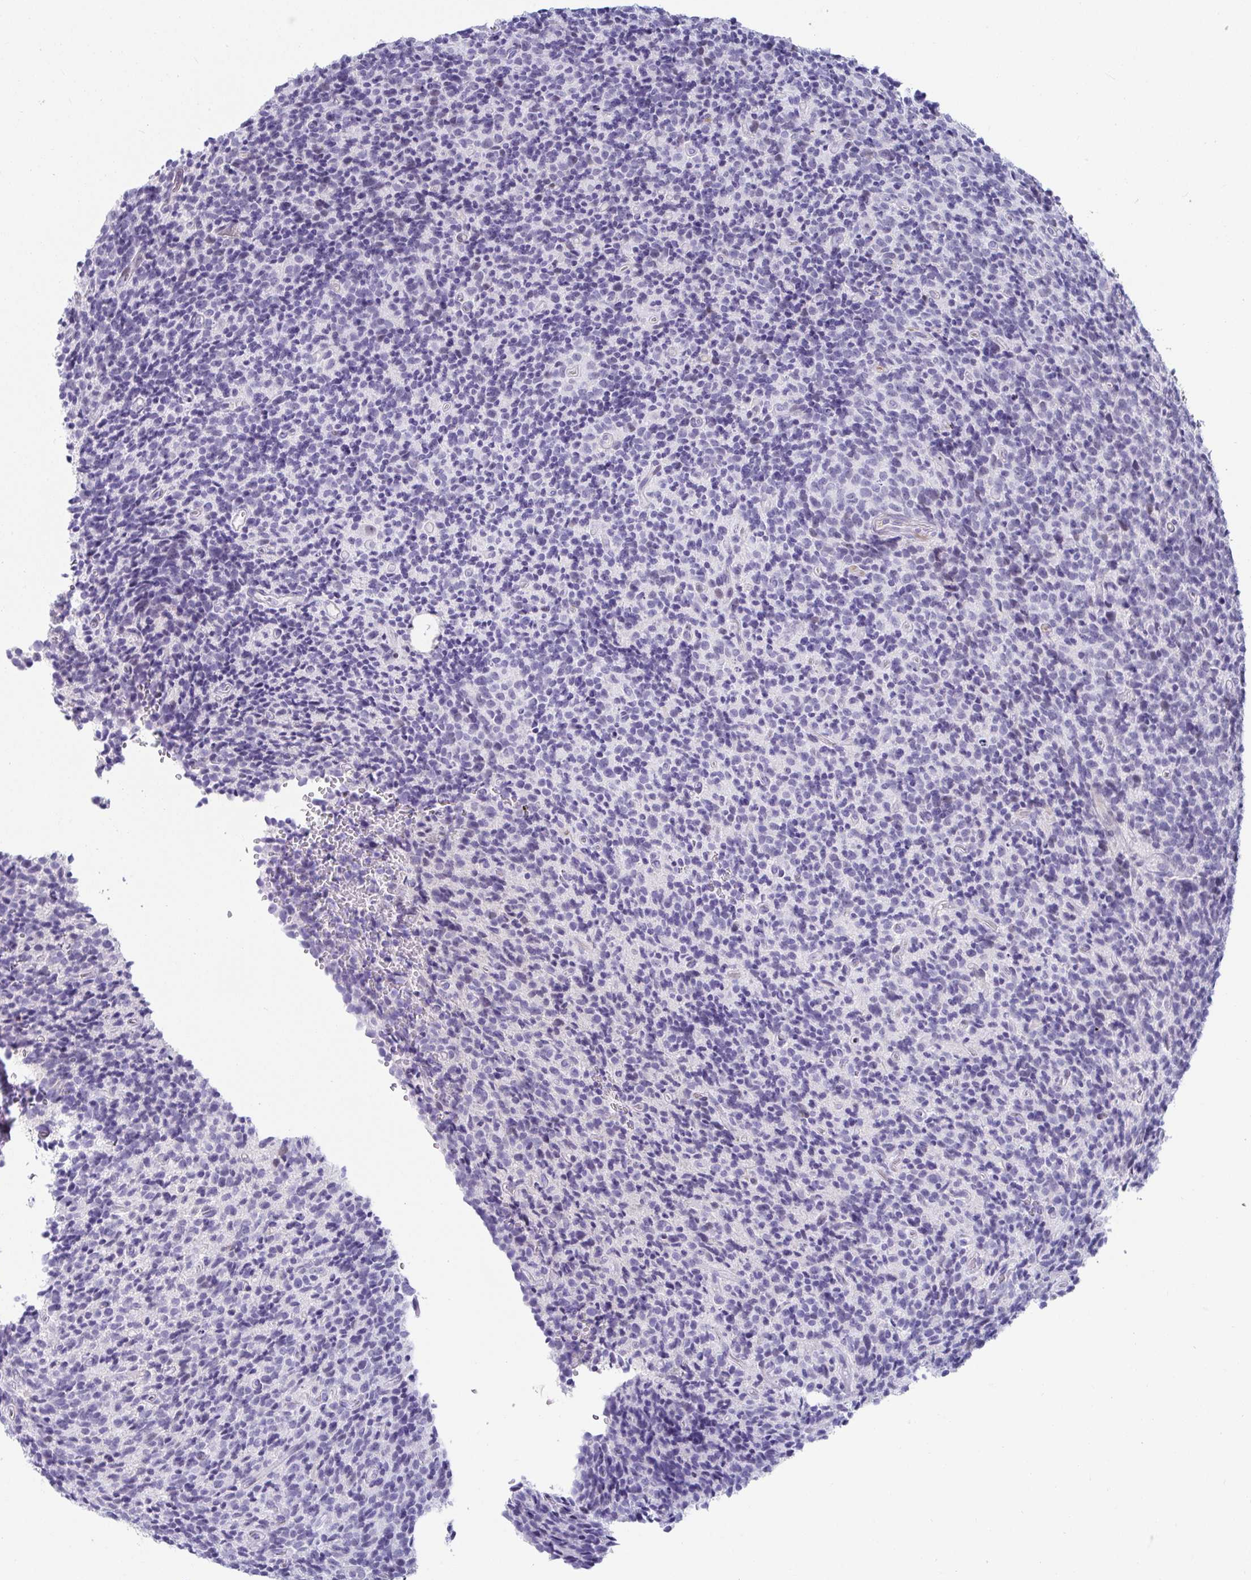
{"staining": {"intensity": "negative", "quantity": "none", "location": "none"}, "tissue": "glioma", "cell_type": "Tumor cells", "image_type": "cancer", "snomed": [{"axis": "morphology", "description": "Glioma, malignant, High grade"}, {"axis": "topography", "description": "Brain"}], "caption": "Malignant glioma (high-grade) was stained to show a protein in brown. There is no significant staining in tumor cells. (DAB (3,3'-diaminobenzidine) immunohistochemistry visualized using brightfield microscopy, high magnification).", "gene": "NPY", "patient": {"sex": "male", "age": 76}}